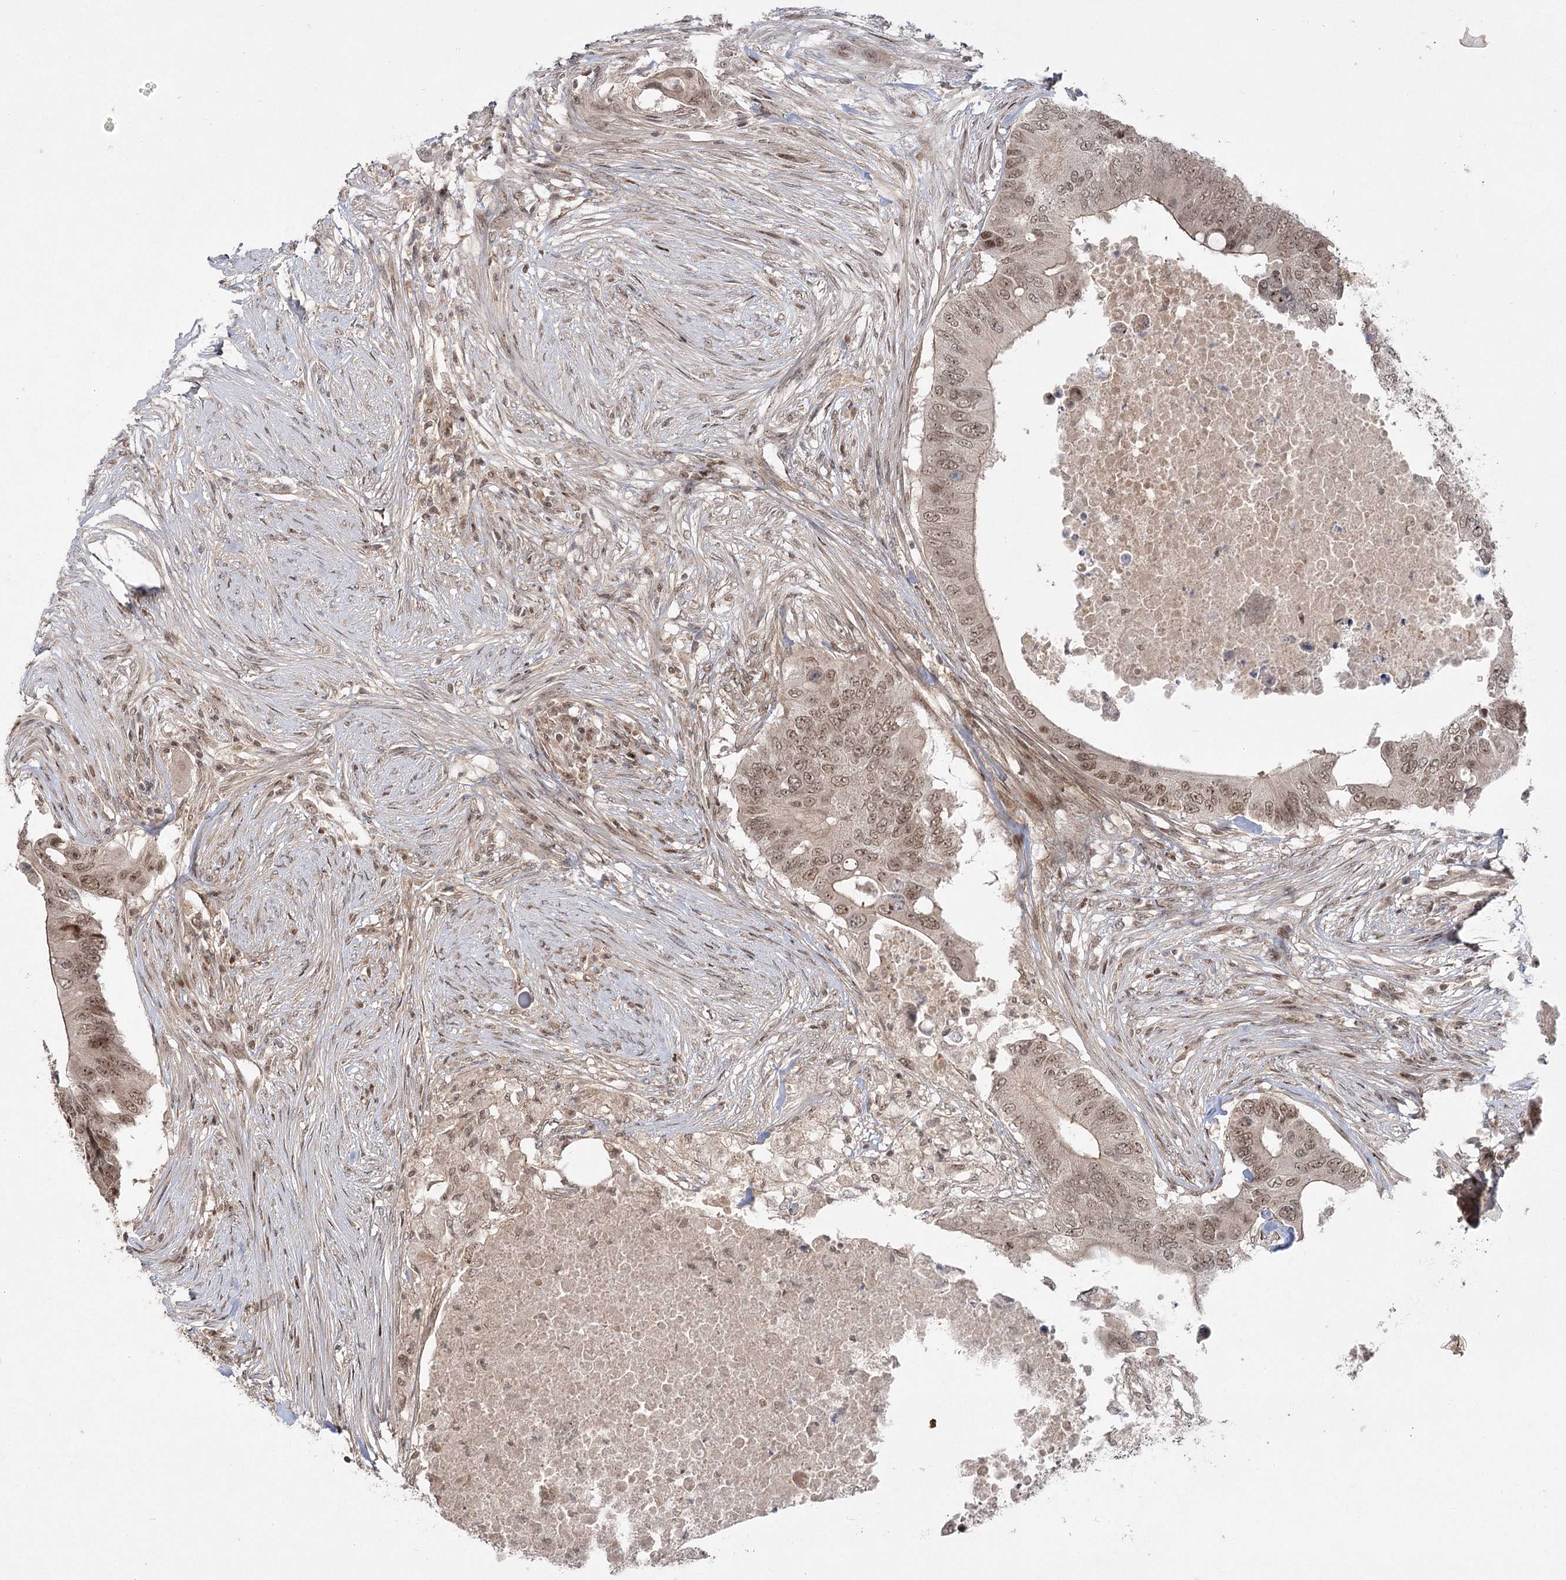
{"staining": {"intensity": "moderate", "quantity": ">75%", "location": "cytoplasmic/membranous,nuclear"}, "tissue": "colorectal cancer", "cell_type": "Tumor cells", "image_type": "cancer", "snomed": [{"axis": "morphology", "description": "Adenocarcinoma, NOS"}, {"axis": "topography", "description": "Colon"}], "caption": "This photomicrograph shows colorectal cancer stained with IHC to label a protein in brown. The cytoplasmic/membranous and nuclear of tumor cells show moderate positivity for the protein. Nuclei are counter-stained blue.", "gene": "HELQ", "patient": {"sex": "male", "age": 71}}